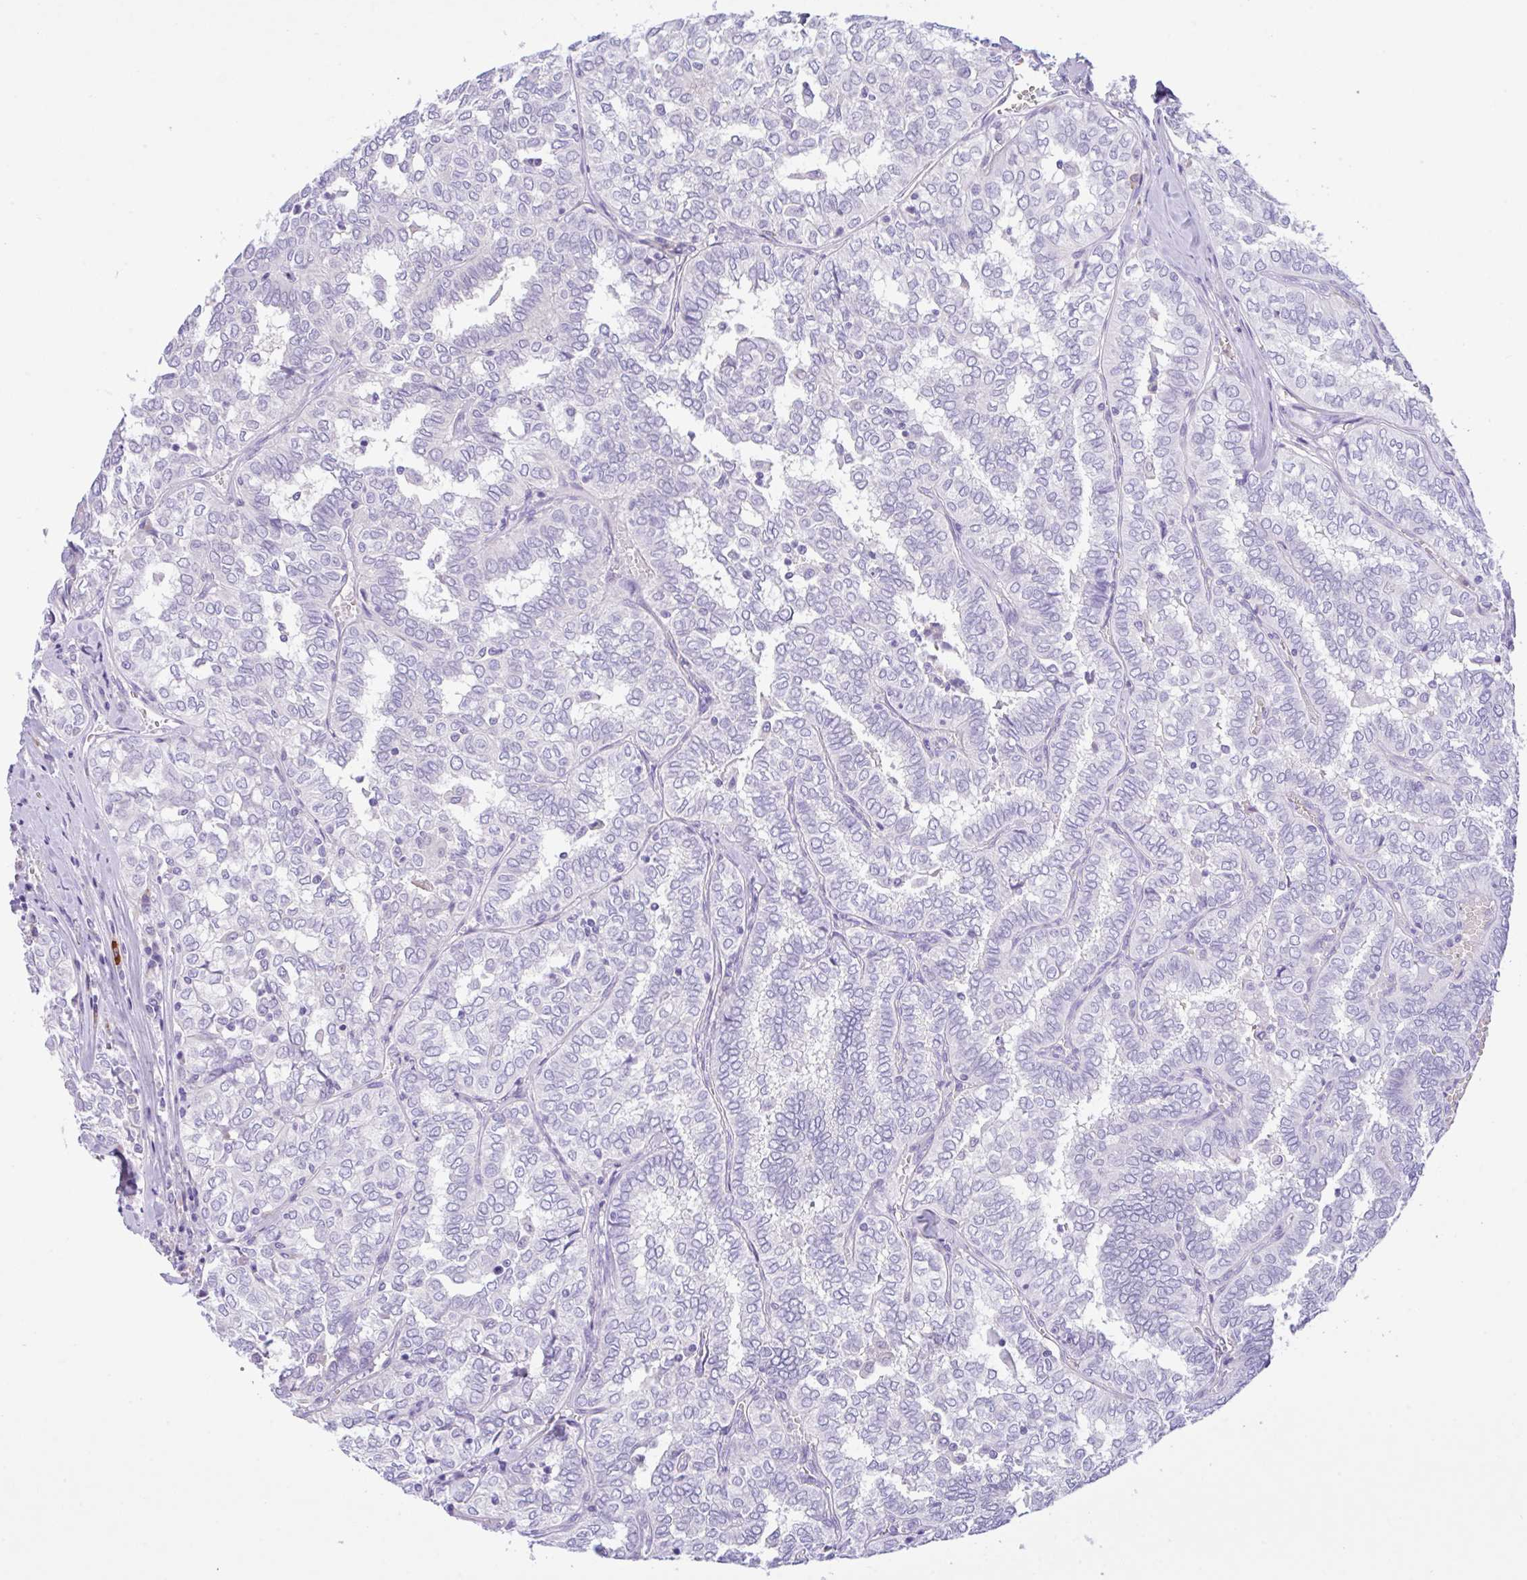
{"staining": {"intensity": "negative", "quantity": "none", "location": "none"}, "tissue": "thyroid cancer", "cell_type": "Tumor cells", "image_type": "cancer", "snomed": [{"axis": "morphology", "description": "Papillary adenocarcinoma, NOS"}, {"axis": "topography", "description": "Thyroid gland"}], "caption": "Tumor cells are negative for protein expression in human papillary adenocarcinoma (thyroid). The staining is performed using DAB (3,3'-diaminobenzidine) brown chromogen with nuclei counter-stained in using hematoxylin.", "gene": "NCF1", "patient": {"sex": "female", "age": 30}}